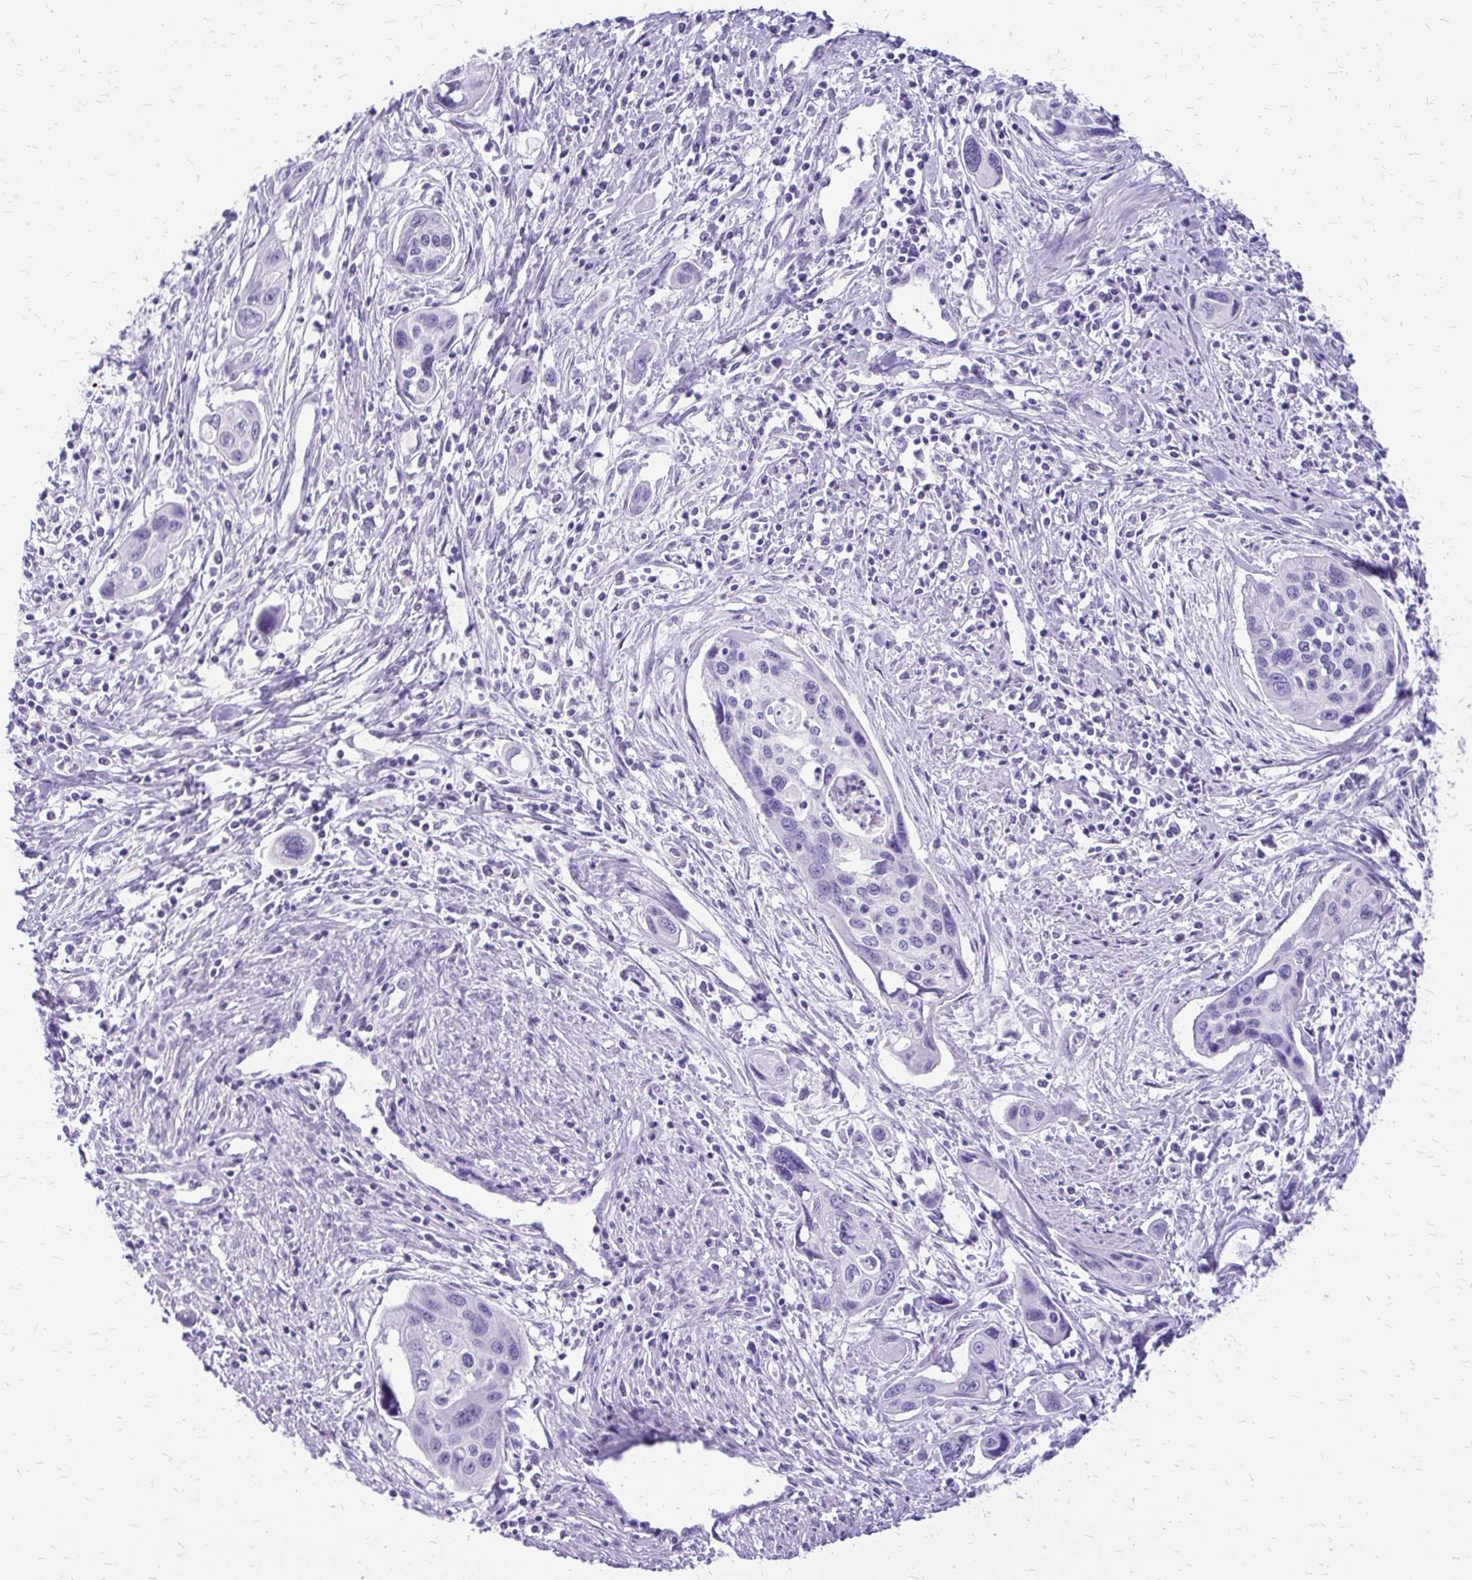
{"staining": {"intensity": "negative", "quantity": "none", "location": "none"}, "tissue": "cervical cancer", "cell_type": "Tumor cells", "image_type": "cancer", "snomed": [{"axis": "morphology", "description": "Squamous cell carcinoma, NOS"}, {"axis": "topography", "description": "Cervix"}], "caption": "Immunohistochemical staining of human cervical cancer (squamous cell carcinoma) demonstrates no significant expression in tumor cells.", "gene": "SLC32A1", "patient": {"sex": "female", "age": 31}}